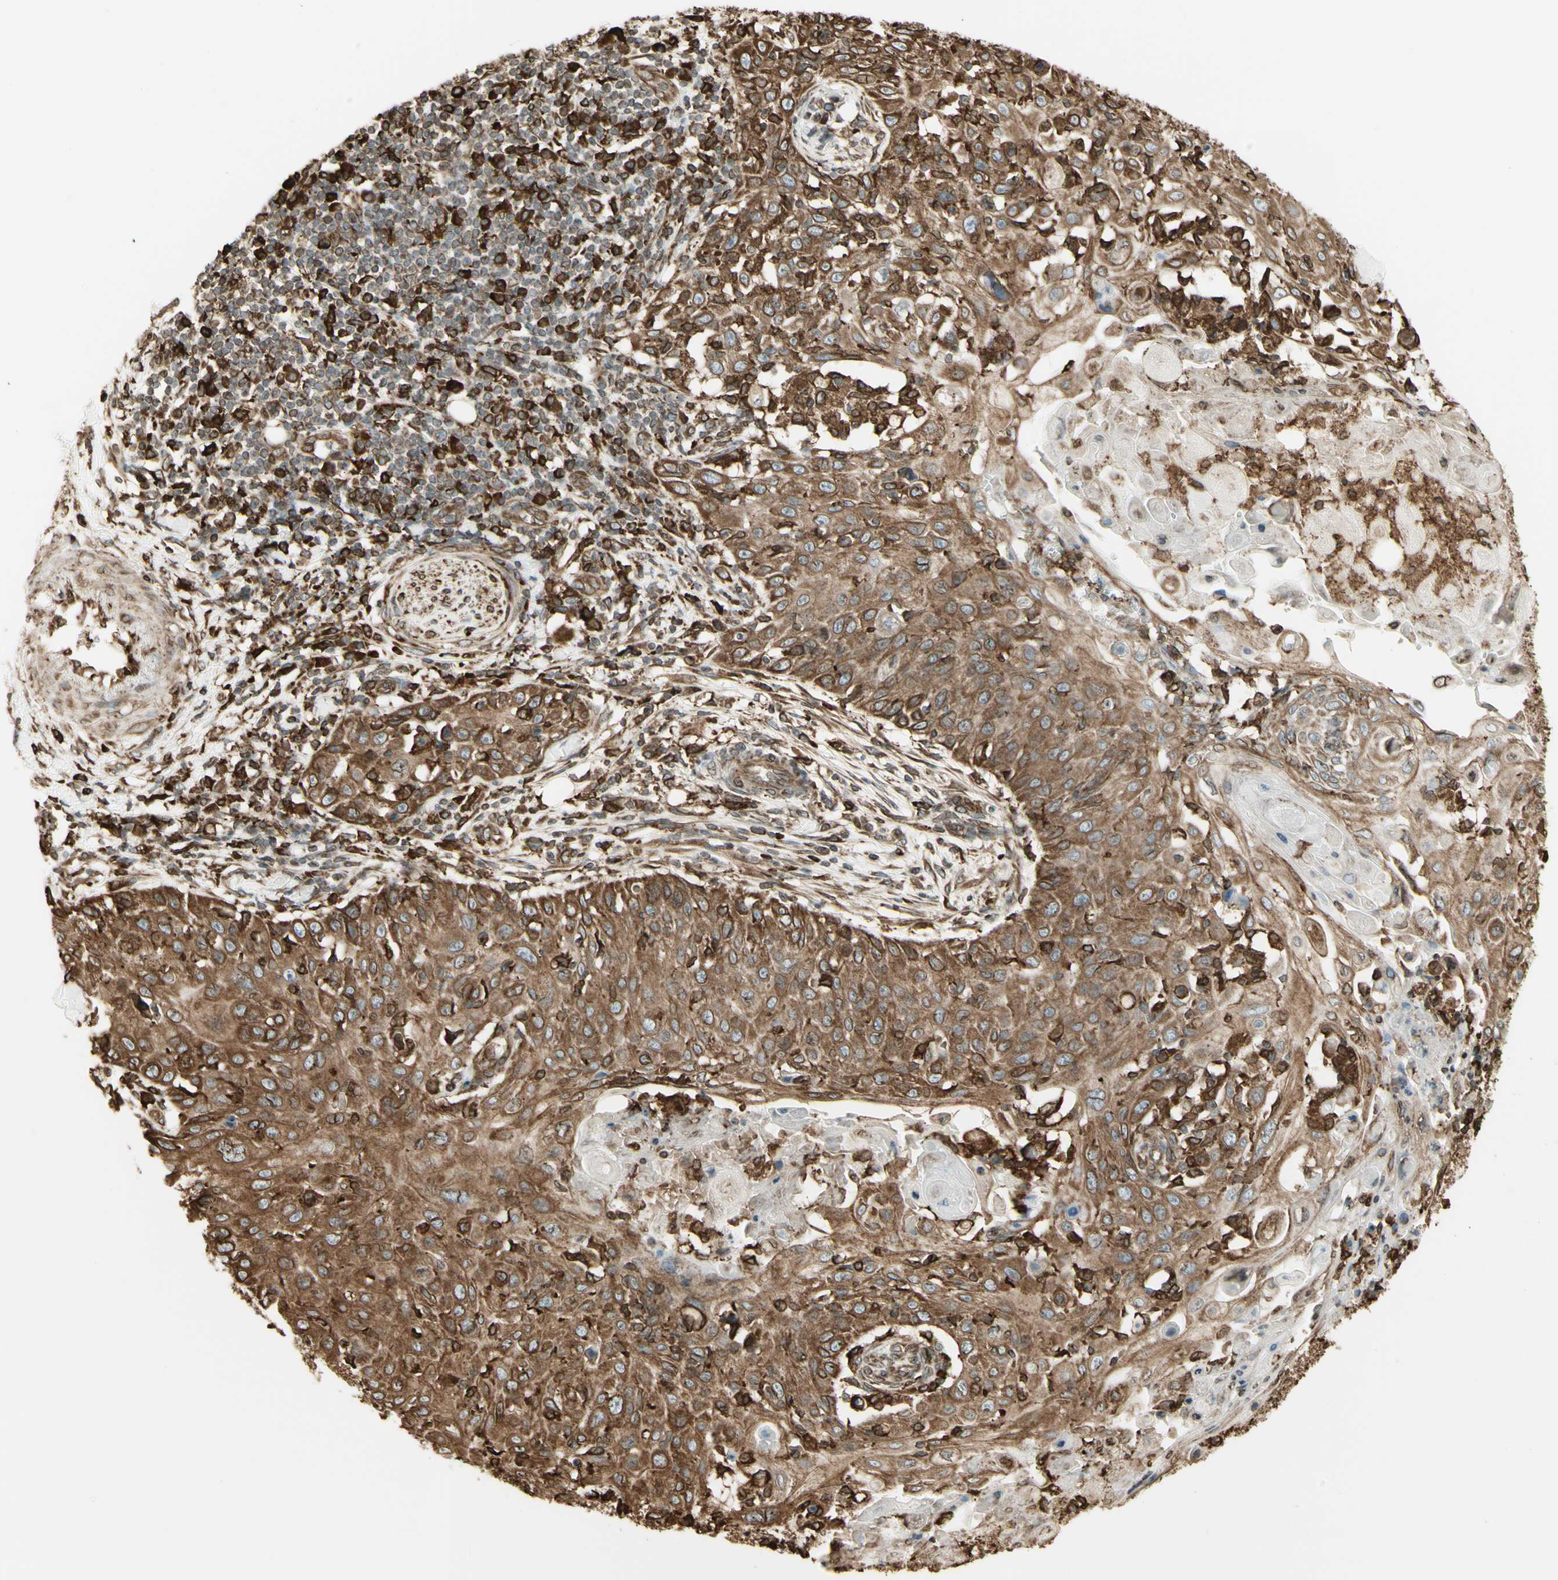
{"staining": {"intensity": "moderate", "quantity": ">75%", "location": "cytoplasmic/membranous"}, "tissue": "skin cancer", "cell_type": "Tumor cells", "image_type": "cancer", "snomed": [{"axis": "morphology", "description": "Squamous cell carcinoma, NOS"}, {"axis": "topography", "description": "Skin"}], "caption": "This image displays immunohistochemistry (IHC) staining of human skin cancer, with medium moderate cytoplasmic/membranous expression in about >75% of tumor cells.", "gene": "CANX", "patient": {"sex": "male", "age": 86}}